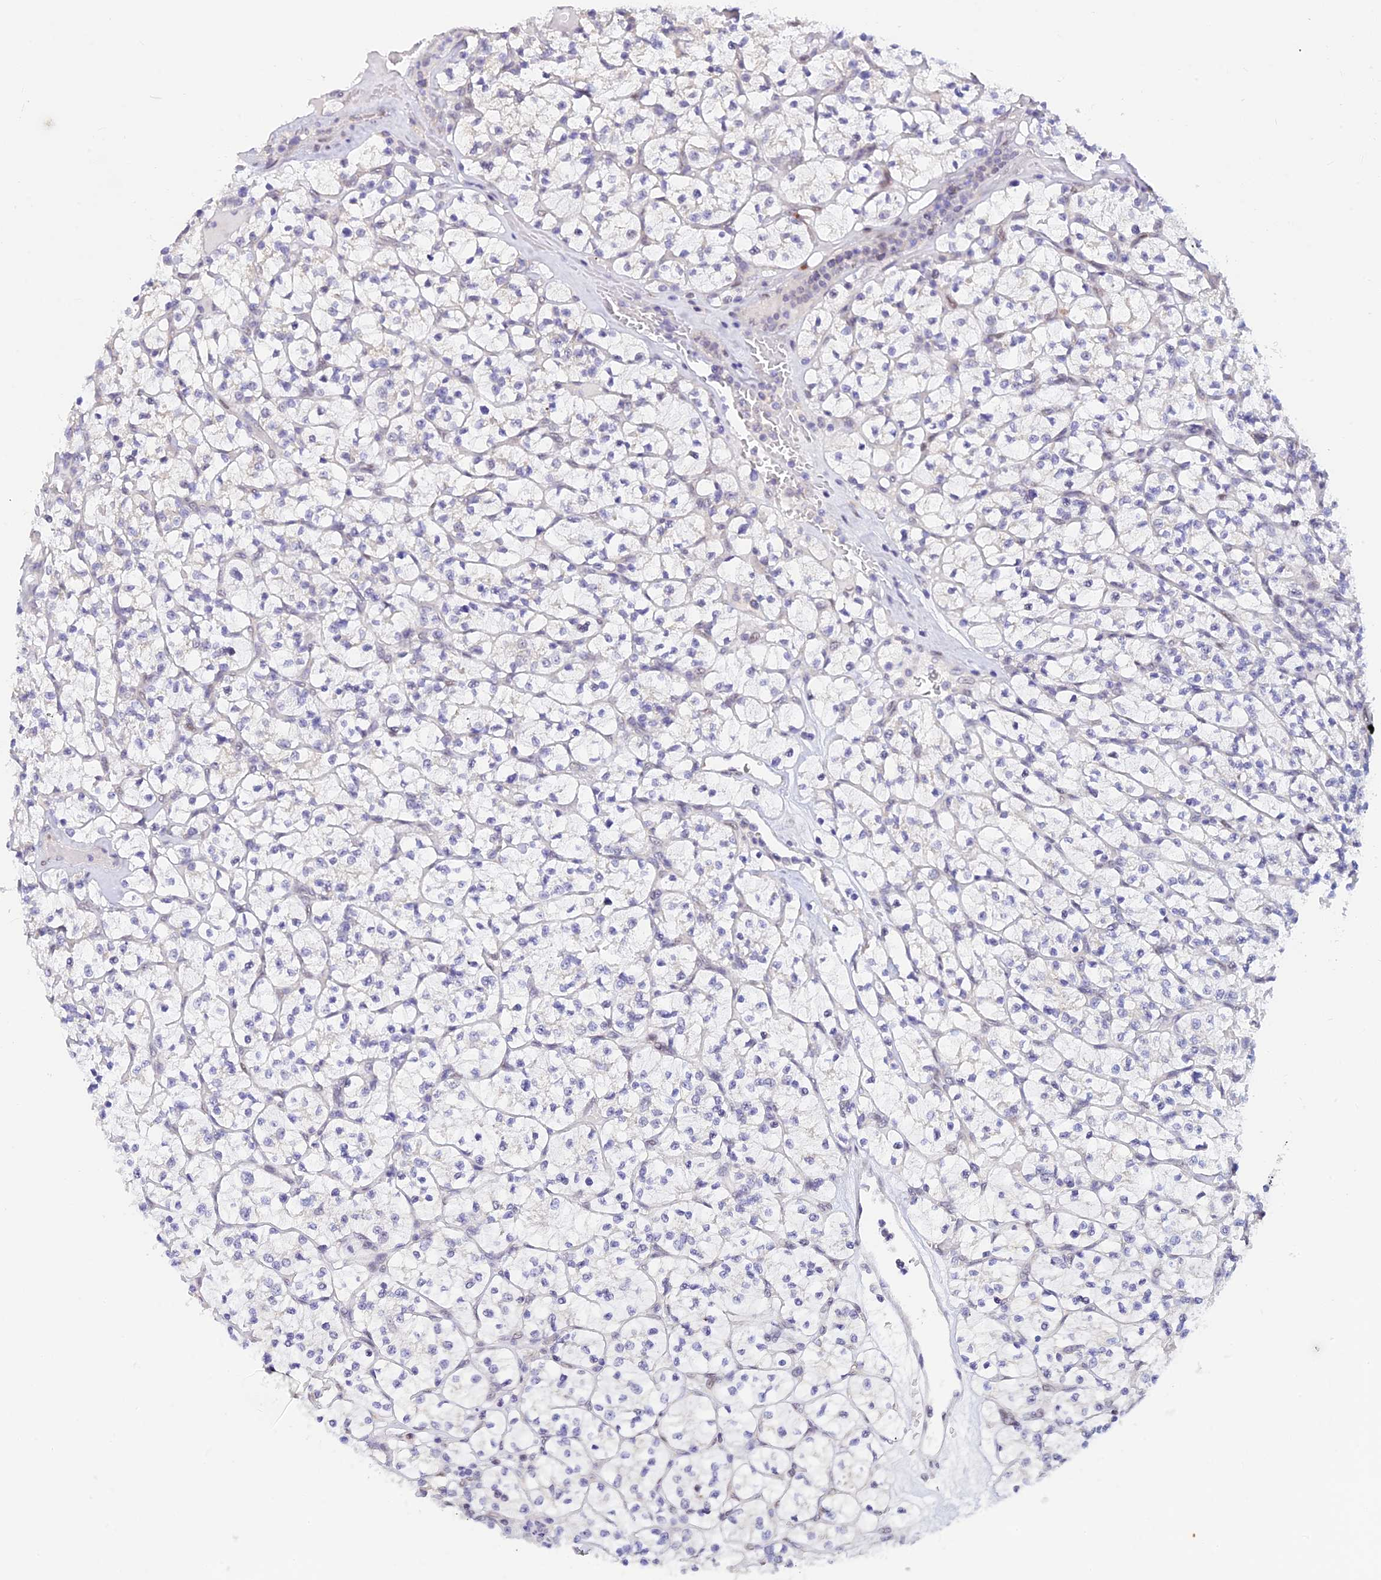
{"staining": {"intensity": "negative", "quantity": "none", "location": "none"}, "tissue": "renal cancer", "cell_type": "Tumor cells", "image_type": "cancer", "snomed": [{"axis": "morphology", "description": "Adenocarcinoma, NOS"}, {"axis": "topography", "description": "Kidney"}], "caption": "Renal cancer was stained to show a protein in brown. There is no significant expression in tumor cells. (Immunohistochemistry (ihc), brightfield microscopy, high magnification).", "gene": "INKA1", "patient": {"sex": "female", "age": 64}}